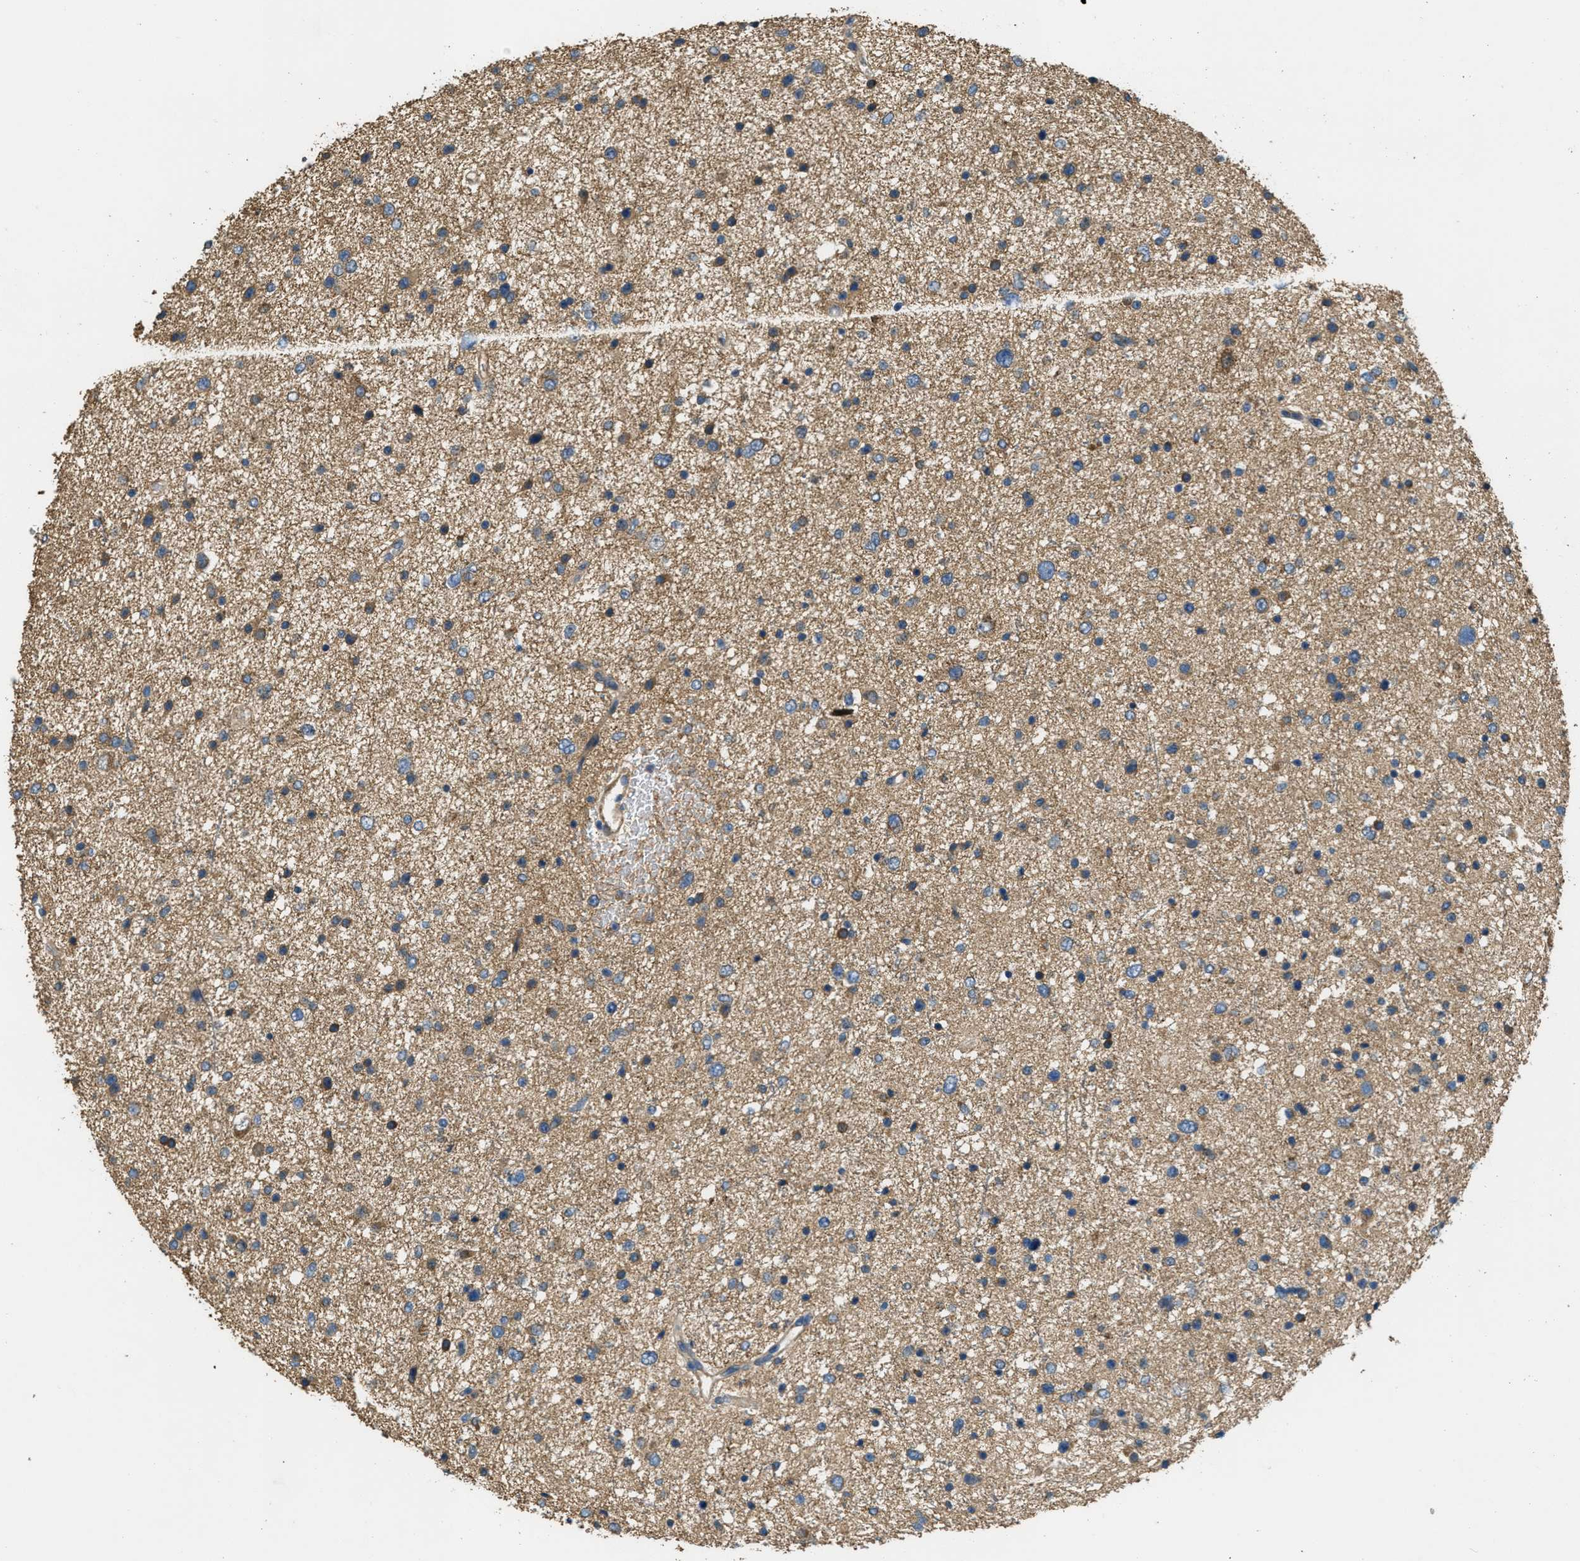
{"staining": {"intensity": "moderate", "quantity": ">75%", "location": "cytoplasmic/membranous"}, "tissue": "glioma", "cell_type": "Tumor cells", "image_type": "cancer", "snomed": [{"axis": "morphology", "description": "Glioma, malignant, Low grade"}, {"axis": "topography", "description": "Brain"}], "caption": "Tumor cells exhibit medium levels of moderate cytoplasmic/membranous positivity in about >75% of cells in human glioma.", "gene": "THBS2", "patient": {"sex": "female", "age": 37}}